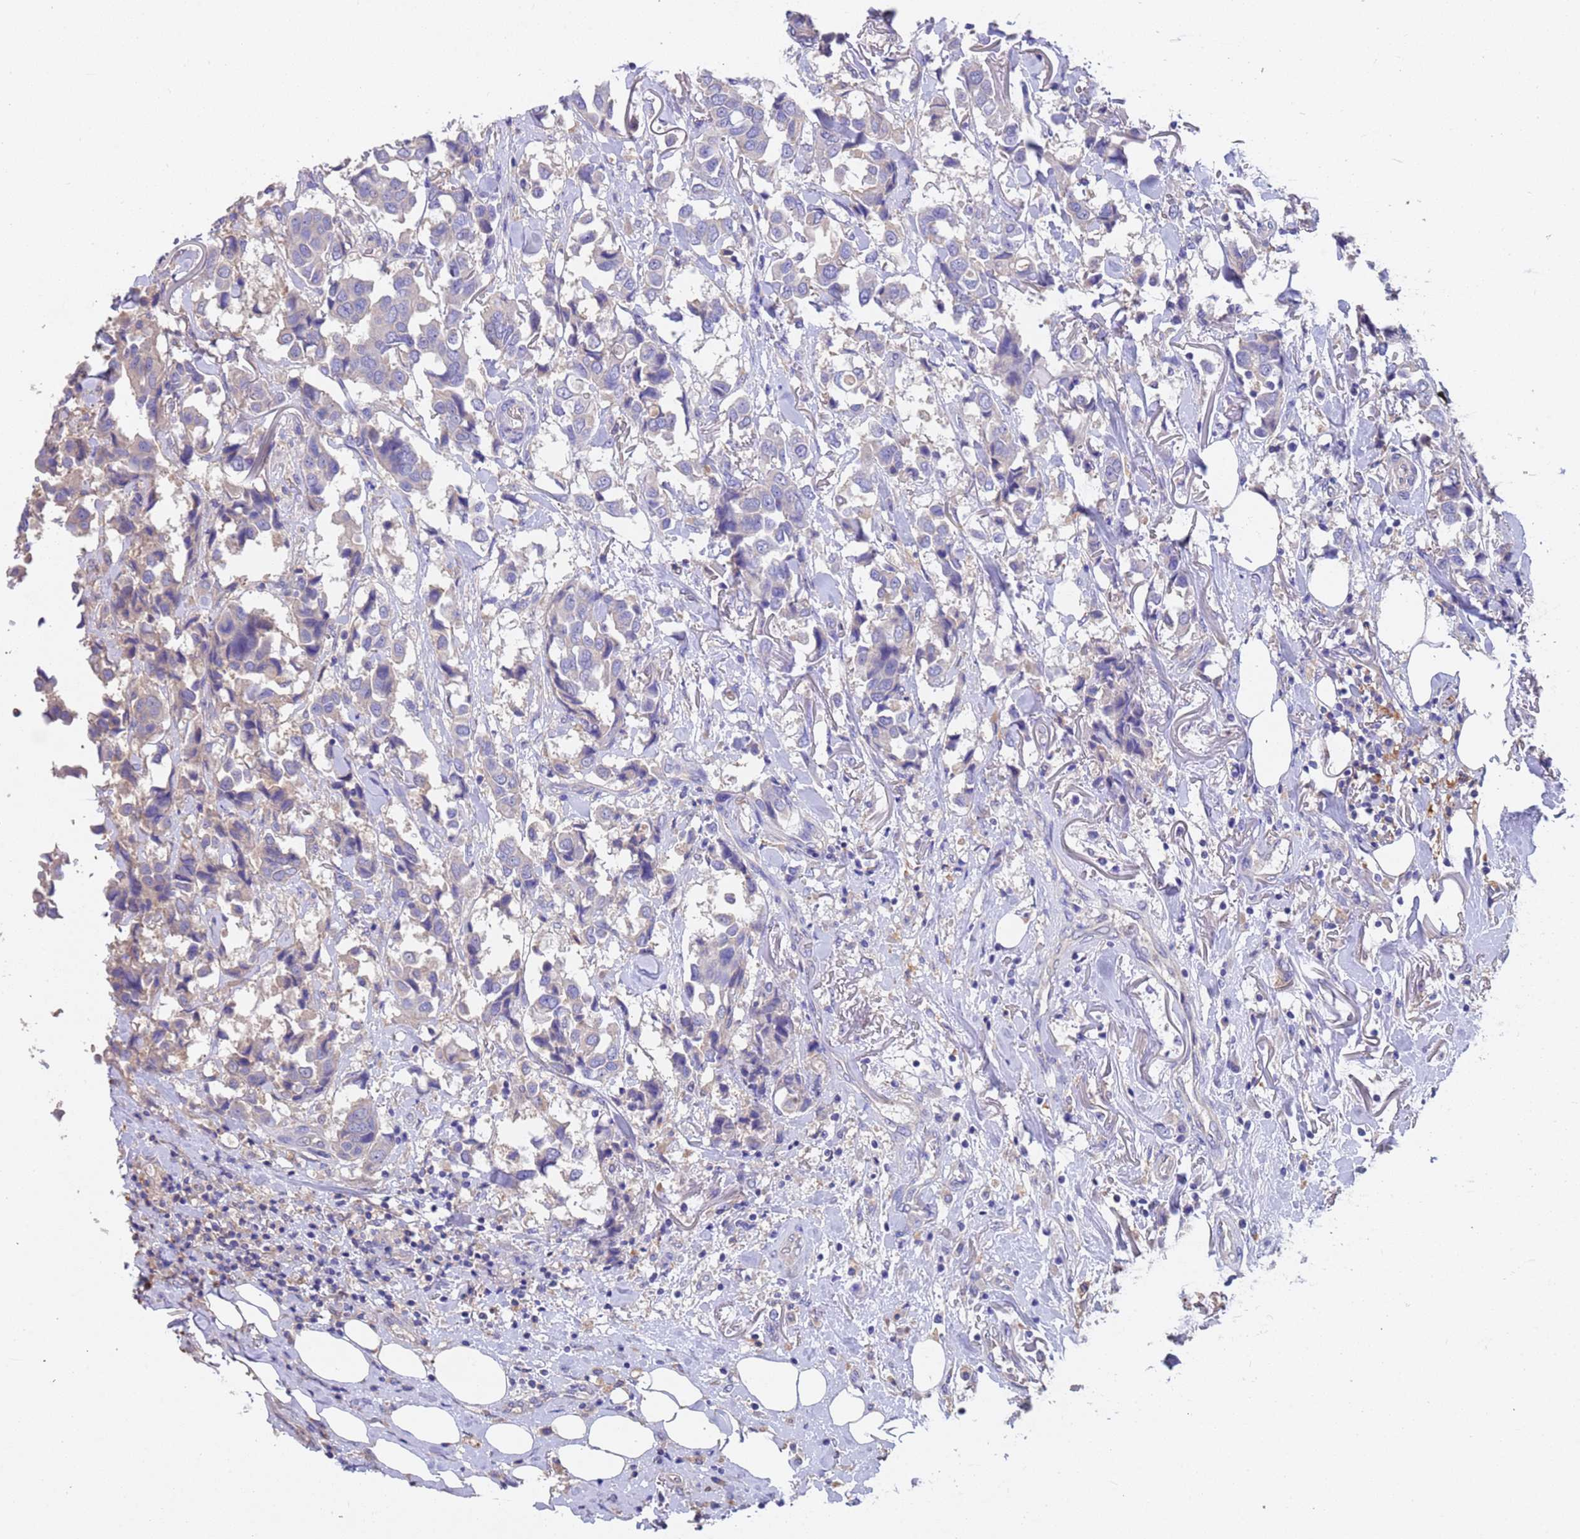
{"staining": {"intensity": "negative", "quantity": "none", "location": "none"}, "tissue": "breast cancer", "cell_type": "Tumor cells", "image_type": "cancer", "snomed": [{"axis": "morphology", "description": "Duct carcinoma"}, {"axis": "topography", "description": "Breast"}], "caption": "Immunohistochemical staining of human invasive ductal carcinoma (breast) exhibits no significant positivity in tumor cells. (Stains: DAB IHC with hematoxylin counter stain, Microscopy: brightfield microscopy at high magnification).", "gene": "SRL", "patient": {"sex": "female", "age": 80}}